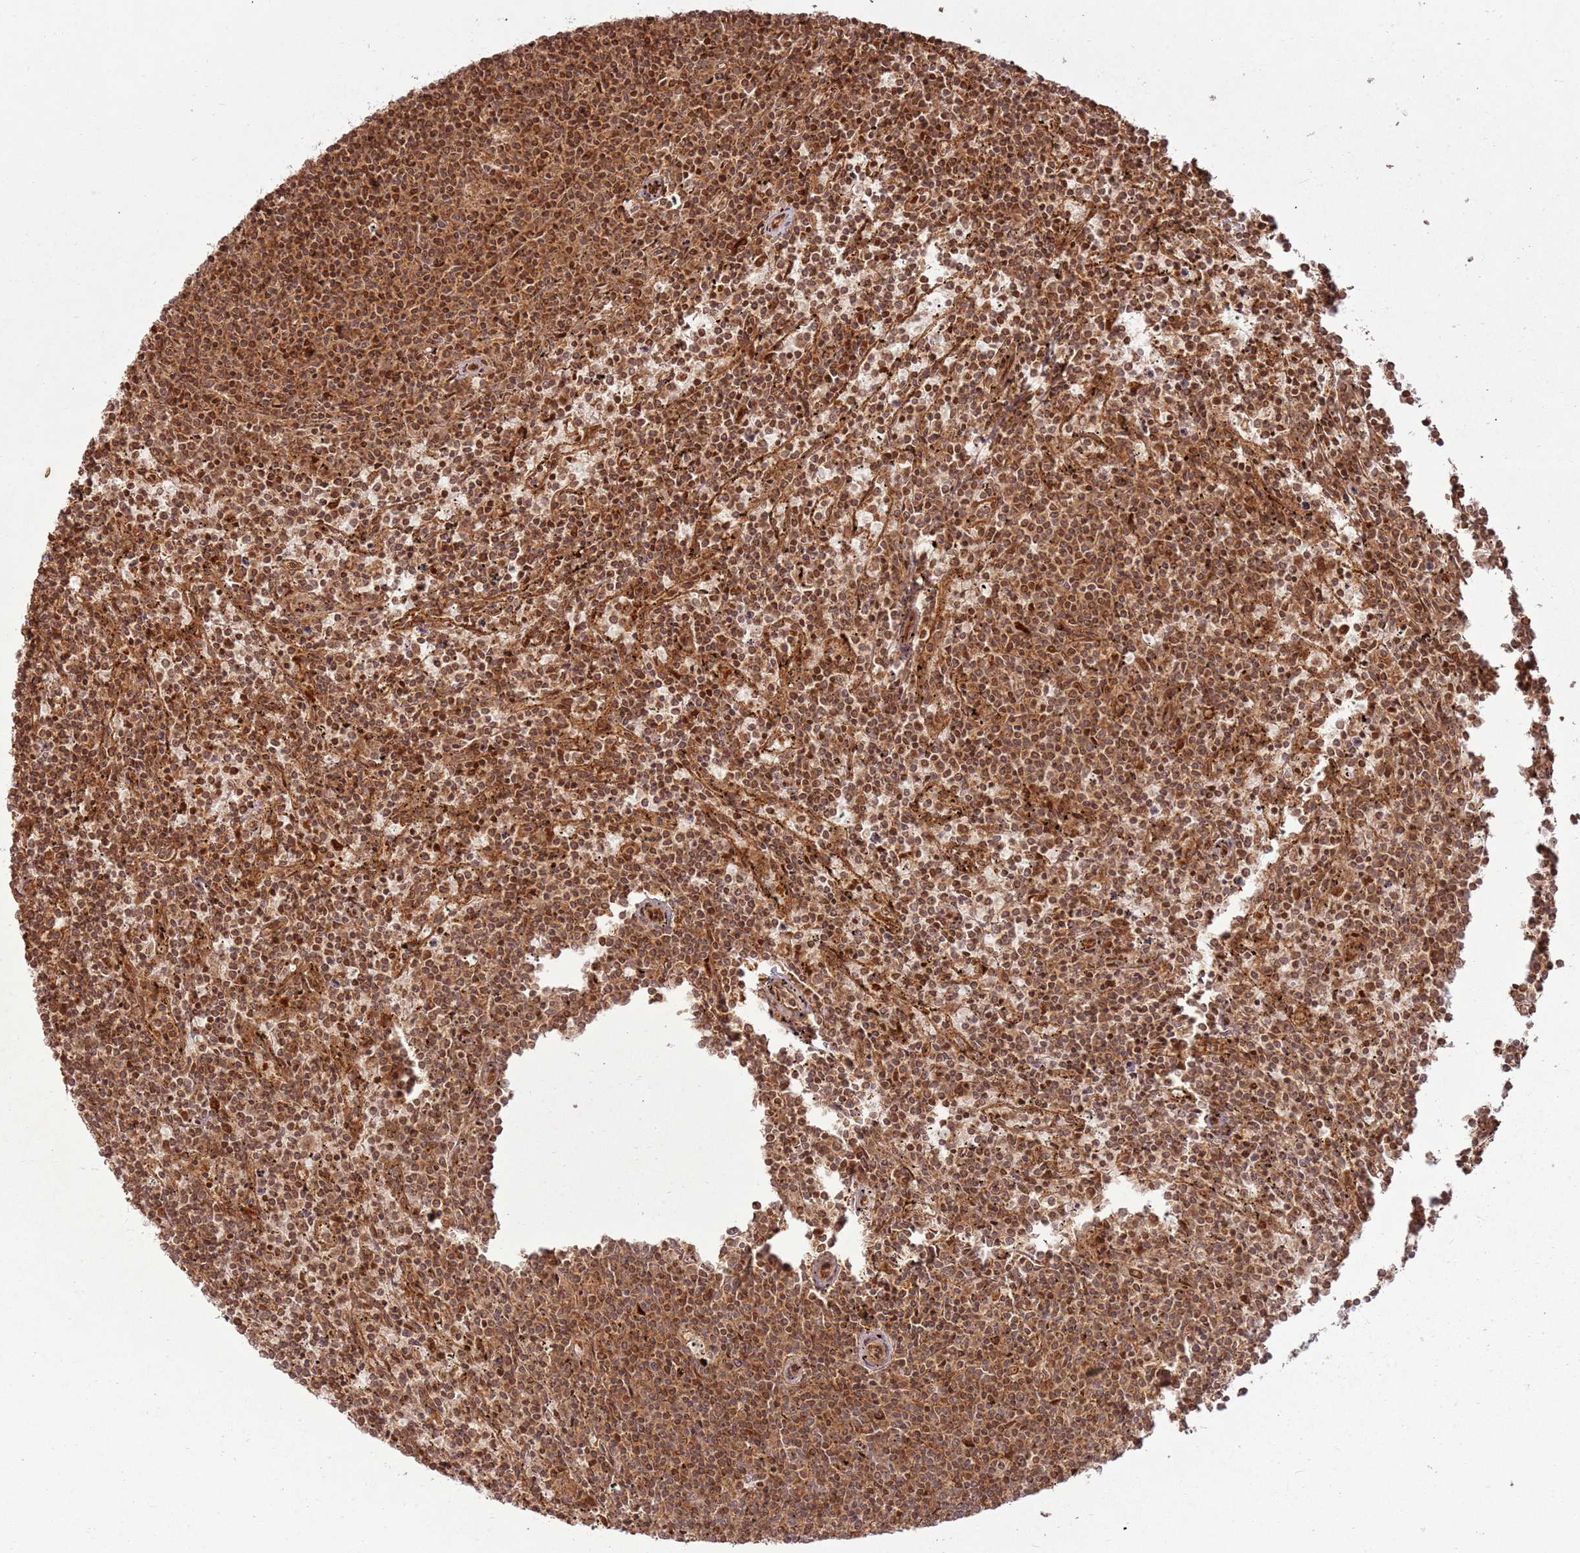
{"staining": {"intensity": "moderate", "quantity": ">75%", "location": "cytoplasmic/membranous,nuclear"}, "tissue": "lymphoma", "cell_type": "Tumor cells", "image_type": "cancer", "snomed": [{"axis": "morphology", "description": "Malignant lymphoma, non-Hodgkin's type, Low grade"}, {"axis": "topography", "description": "Spleen"}], "caption": "Immunohistochemical staining of human lymphoma demonstrates medium levels of moderate cytoplasmic/membranous and nuclear positivity in approximately >75% of tumor cells. The protein is stained brown, and the nuclei are stained in blue (DAB (3,3'-diaminobenzidine) IHC with brightfield microscopy, high magnification).", "gene": "TBC1D13", "patient": {"sex": "female", "age": 50}}